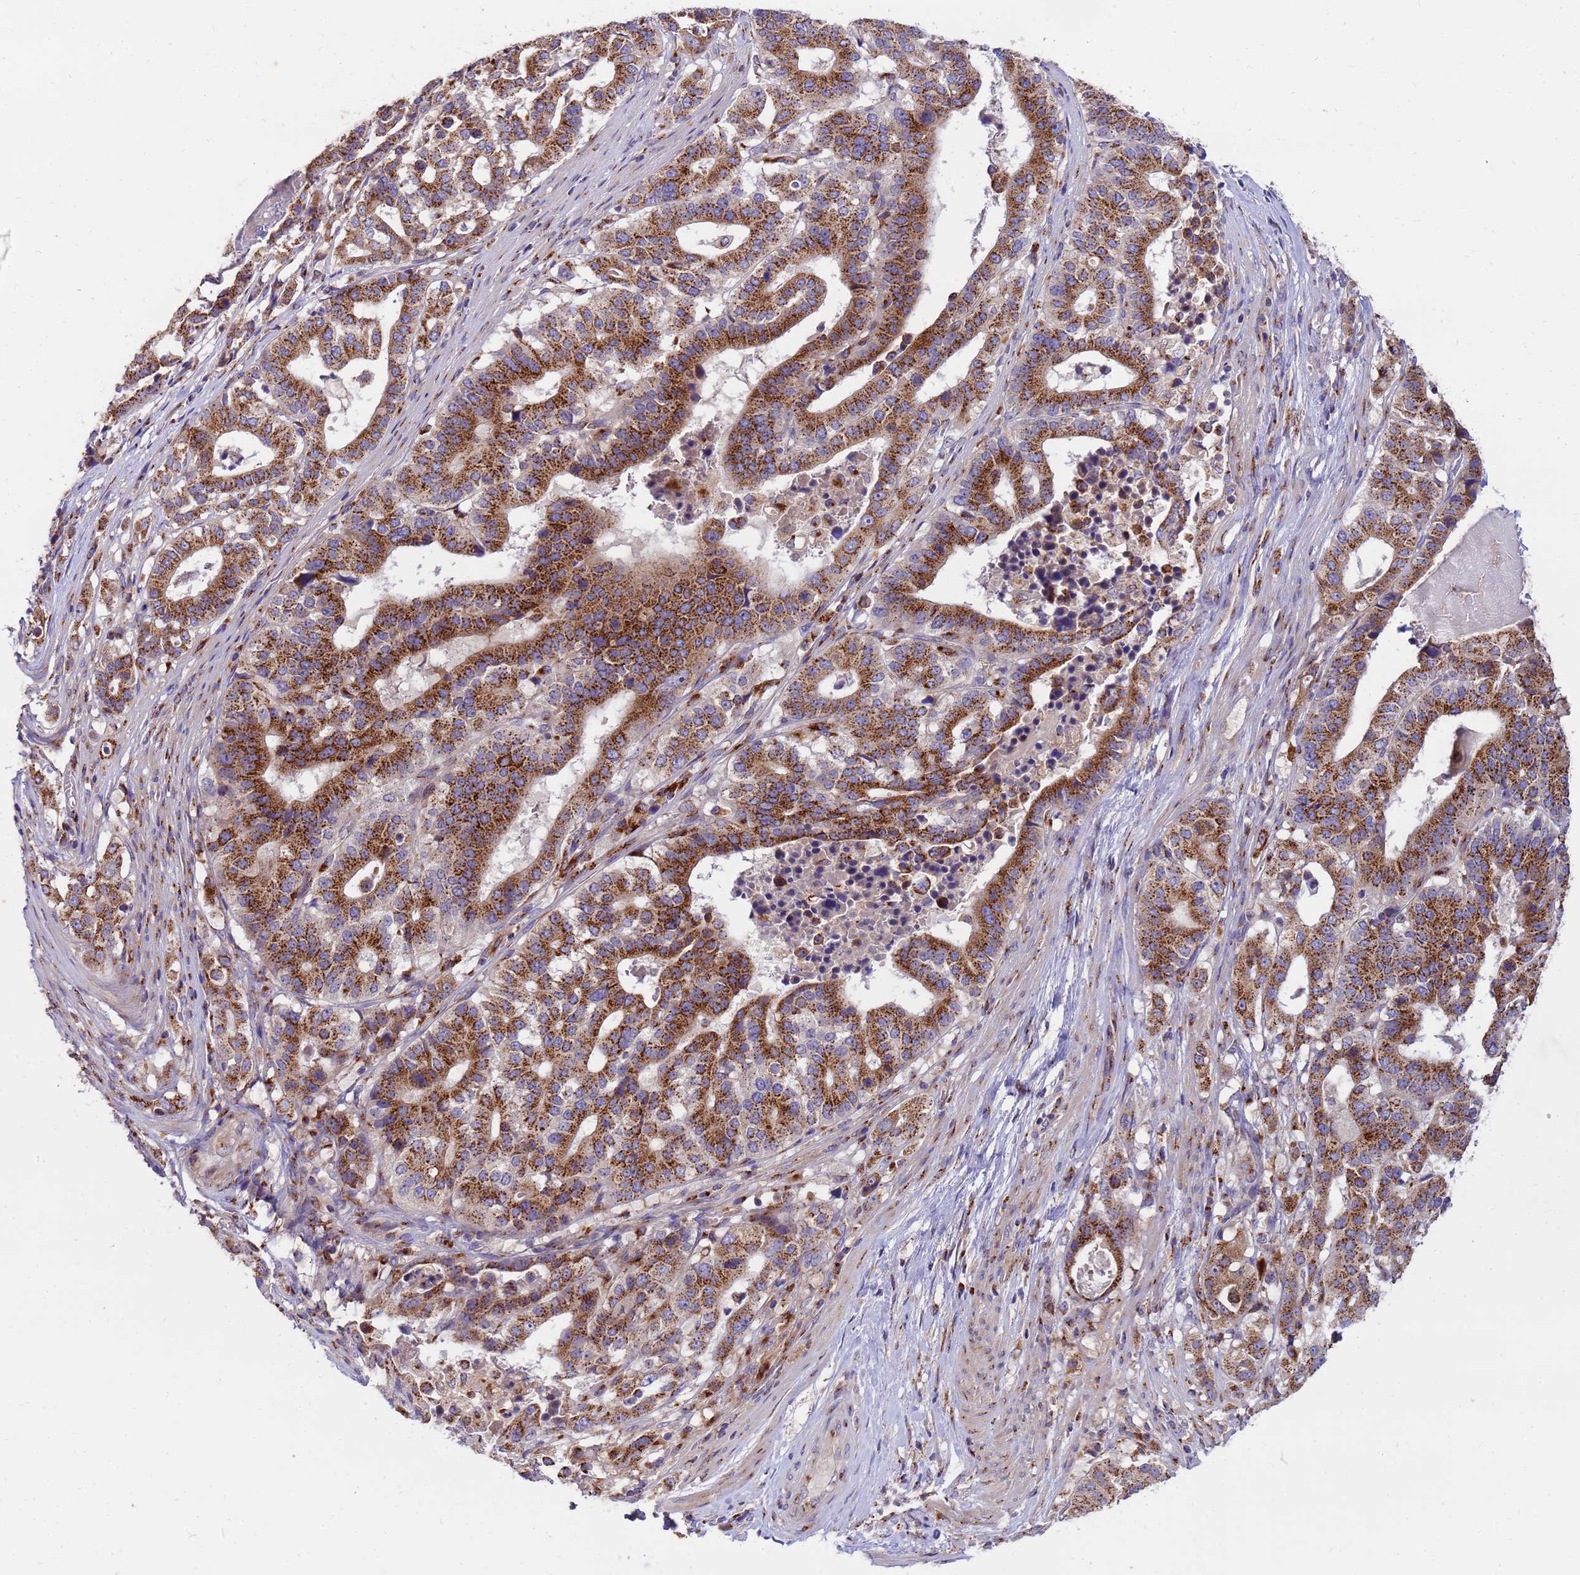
{"staining": {"intensity": "strong", "quantity": ">75%", "location": "cytoplasmic/membranous"}, "tissue": "stomach cancer", "cell_type": "Tumor cells", "image_type": "cancer", "snomed": [{"axis": "morphology", "description": "Adenocarcinoma, NOS"}, {"axis": "topography", "description": "Stomach"}], "caption": "Adenocarcinoma (stomach) stained with DAB immunohistochemistry displays high levels of strong cytoplasmic/membranous positivity in about >75% of tumor cells. The staining was performed using DAB, with brown indicating positive protein expression. Nuclei are stained blue with hematoxylin.", "gene": "HPS3", "patient": {"sex": "male", "age": 48}}